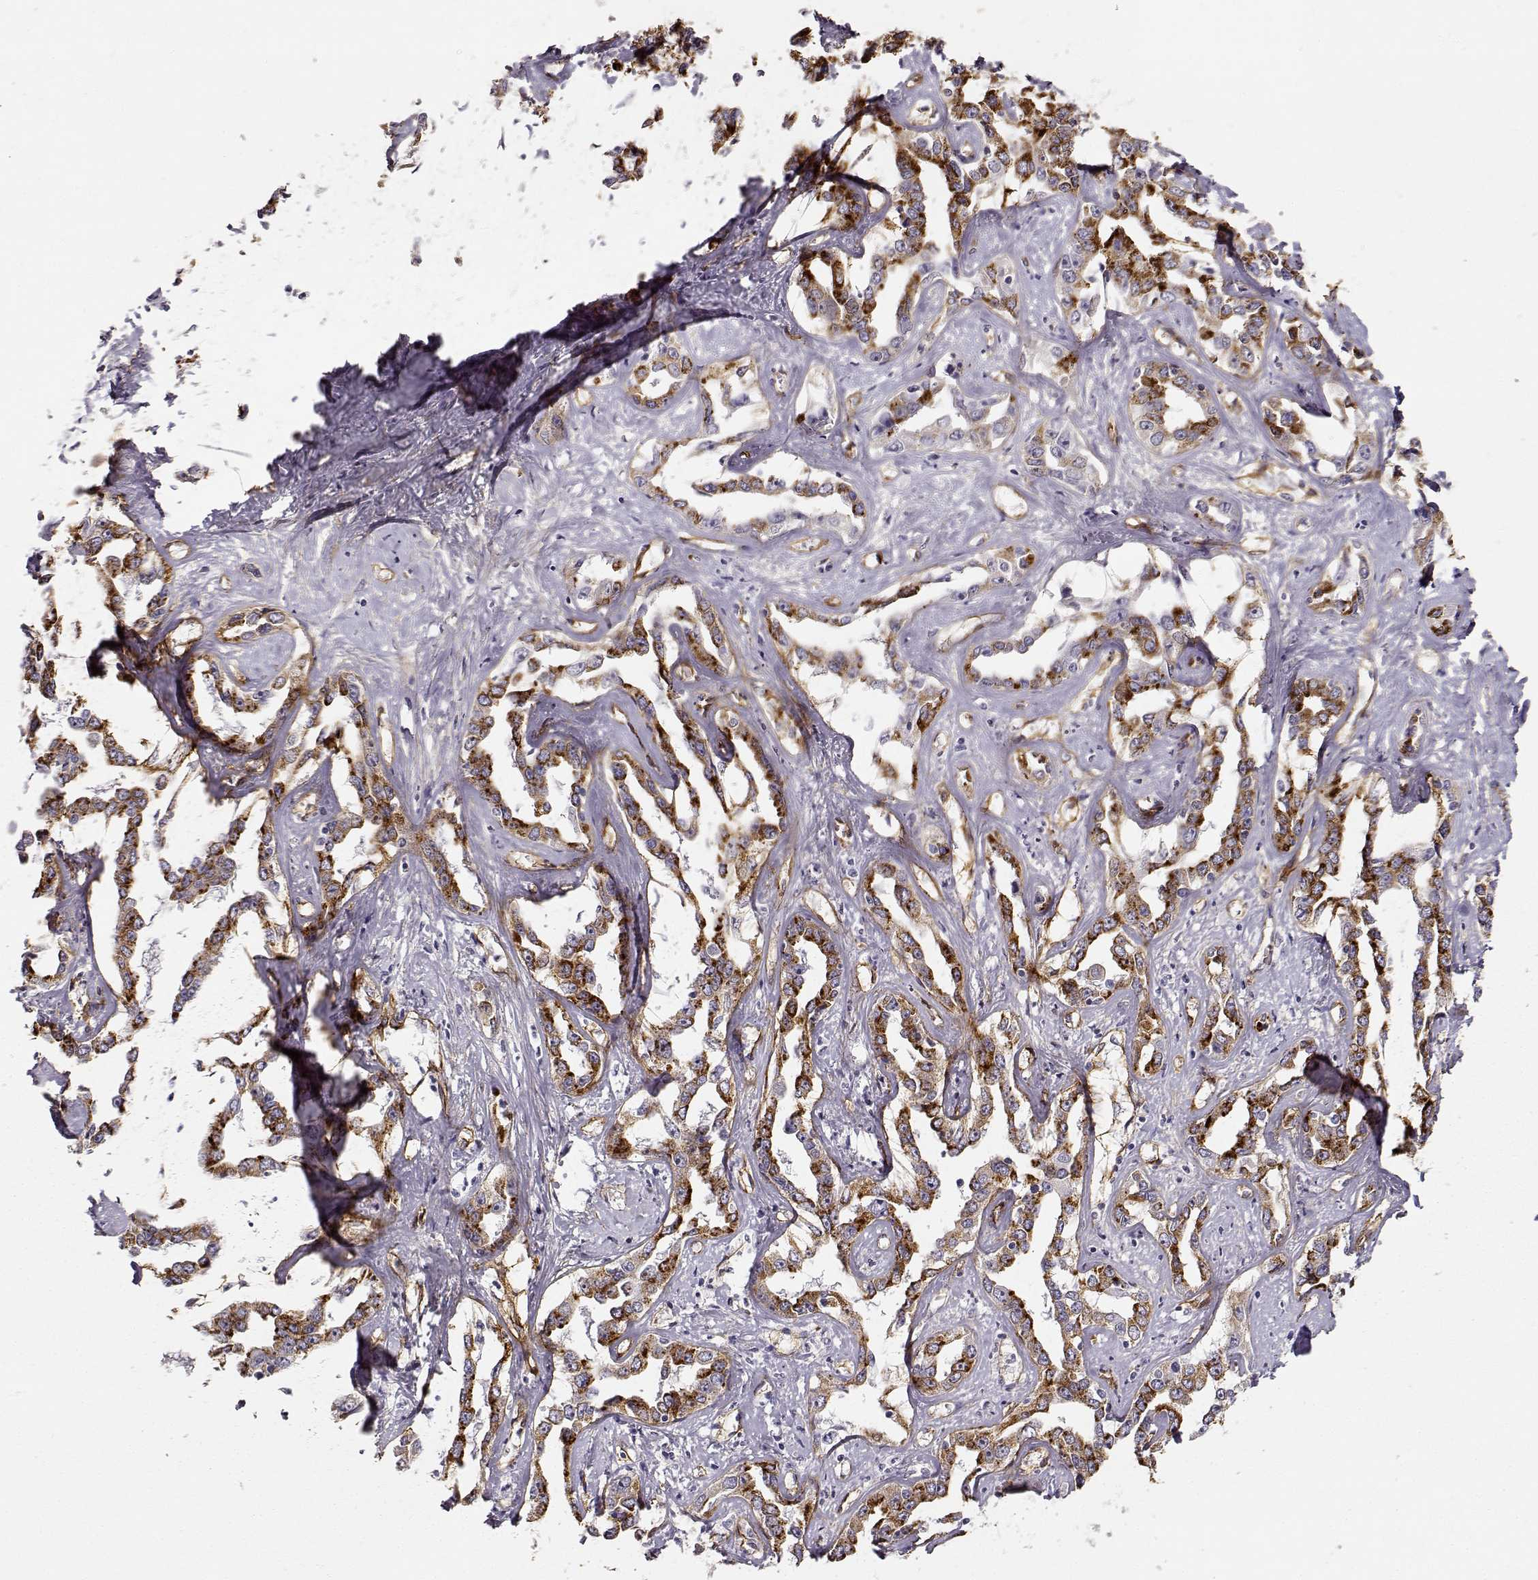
{"staining": {"intensity": "strong", "quantity": ">75%", "location": "cytoplasmic/membranous"}, "tissue": "liver cancer", "cell_type": "Tumor cells", "image_type": "cancer", "snomed": [{"axis": "morphology", "description": "Cholangiocarcinoma"}, {"axis": "topography", "description": "Liver"}], "caption": "This photomicrograph shows IHC staining of liver cancer, with high strong cytoplasmic/membranous staining in about >75% of tumor cells.", "gene": "LAMC1", "patient": {"sex": "male", "age": 59}}